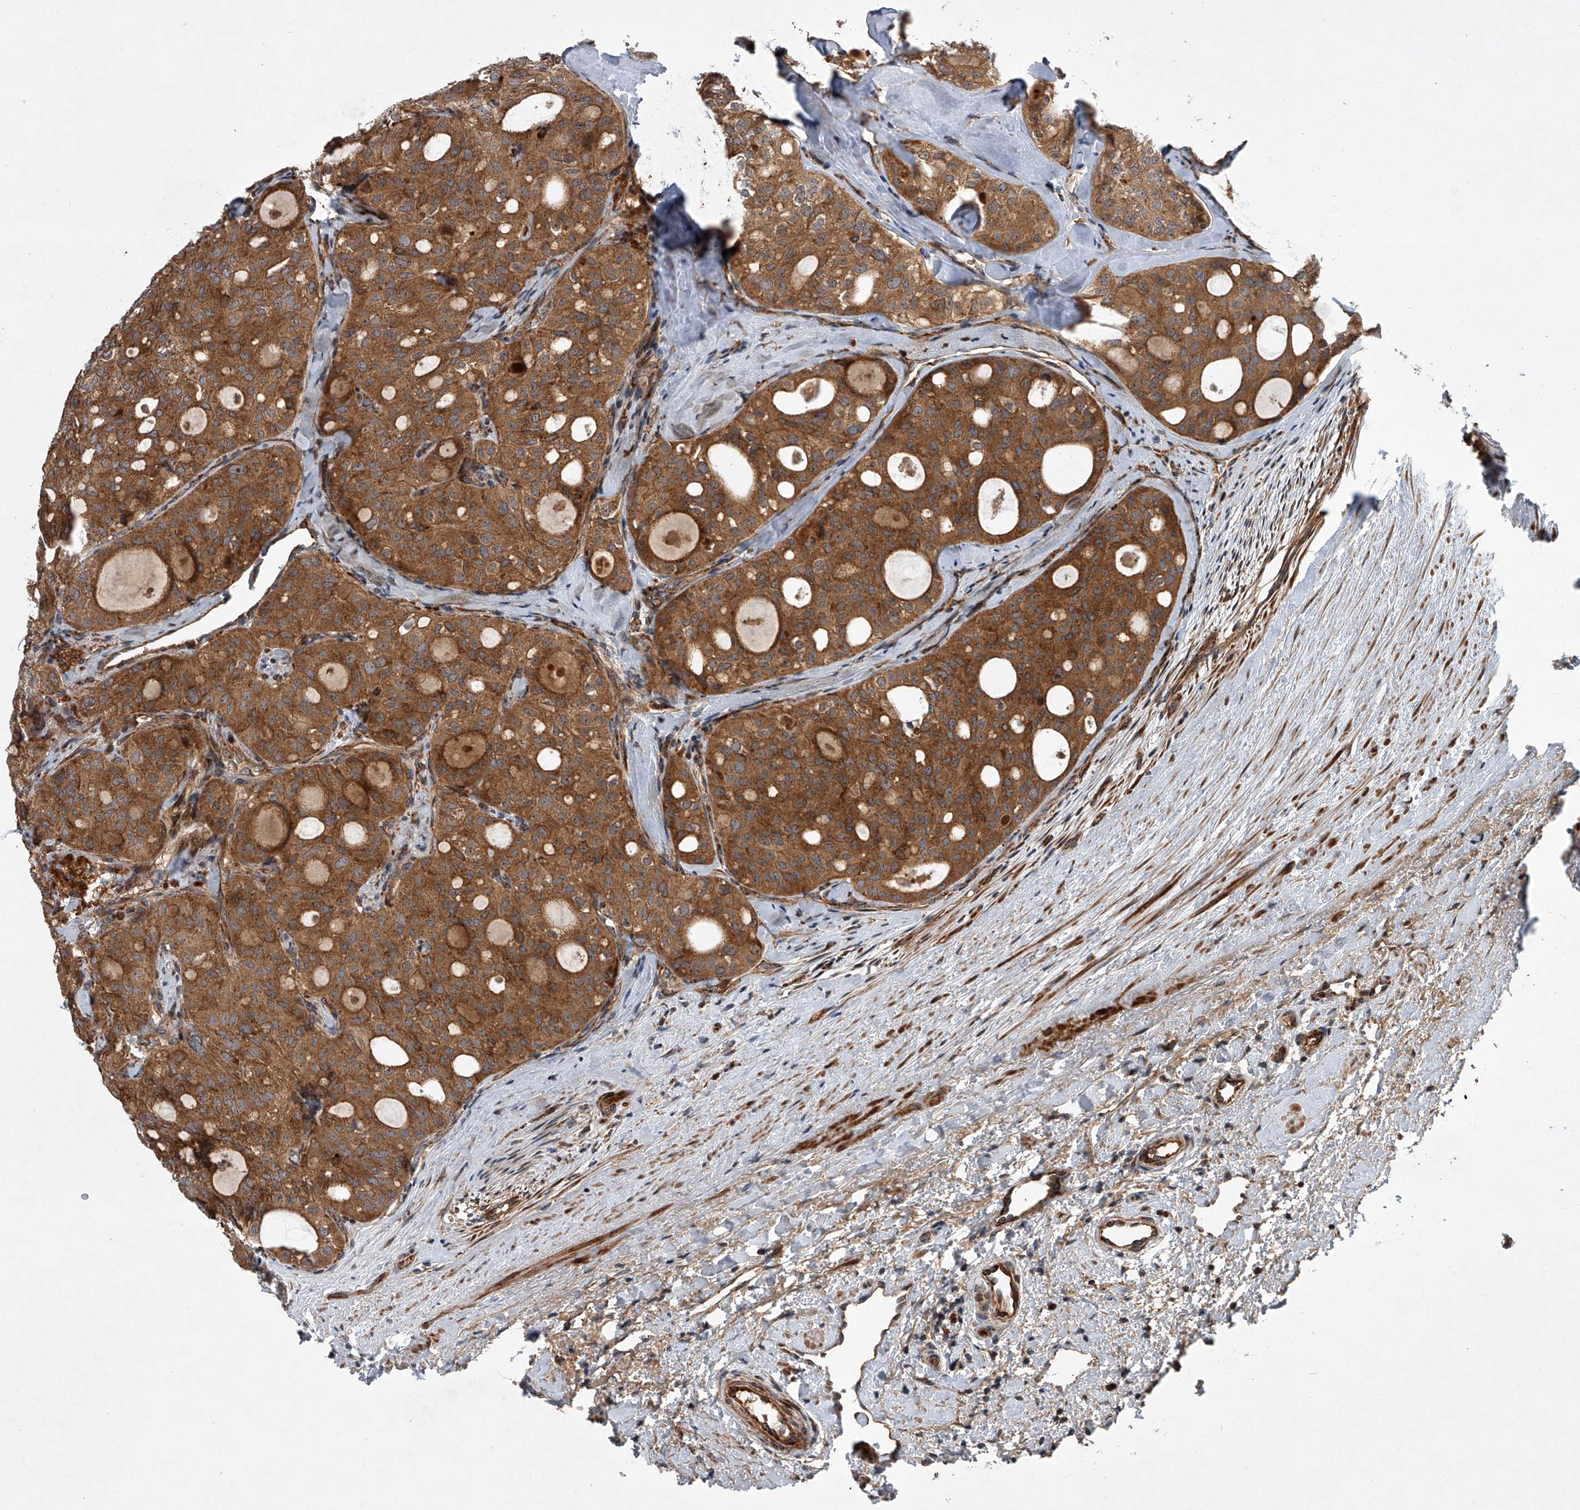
{"staining": {"intensity": "moderate", "quantity": ">75%", "location": "cytoplasmic/membranous"}, "tissue": "thyroid cancer", "cell_type": "Tumor cells", "image_type": "cancer", "snomed": [{"axis": "morphology", "description": "Follicular adenoma carcinoma, NOS"}, {"axis": "topography", "description": "Thyroid gland"}], "caption": "Moderate cytoplasmic/membranous staining is identified in about >75% of tumor cells in thyroid cancer (follicular adenoma carcinoma). (brown staining indicates protein expression, while blue staining denotes nuclei).", "gene": "USP47", "patient": {"sex": "male", "age": 75}}